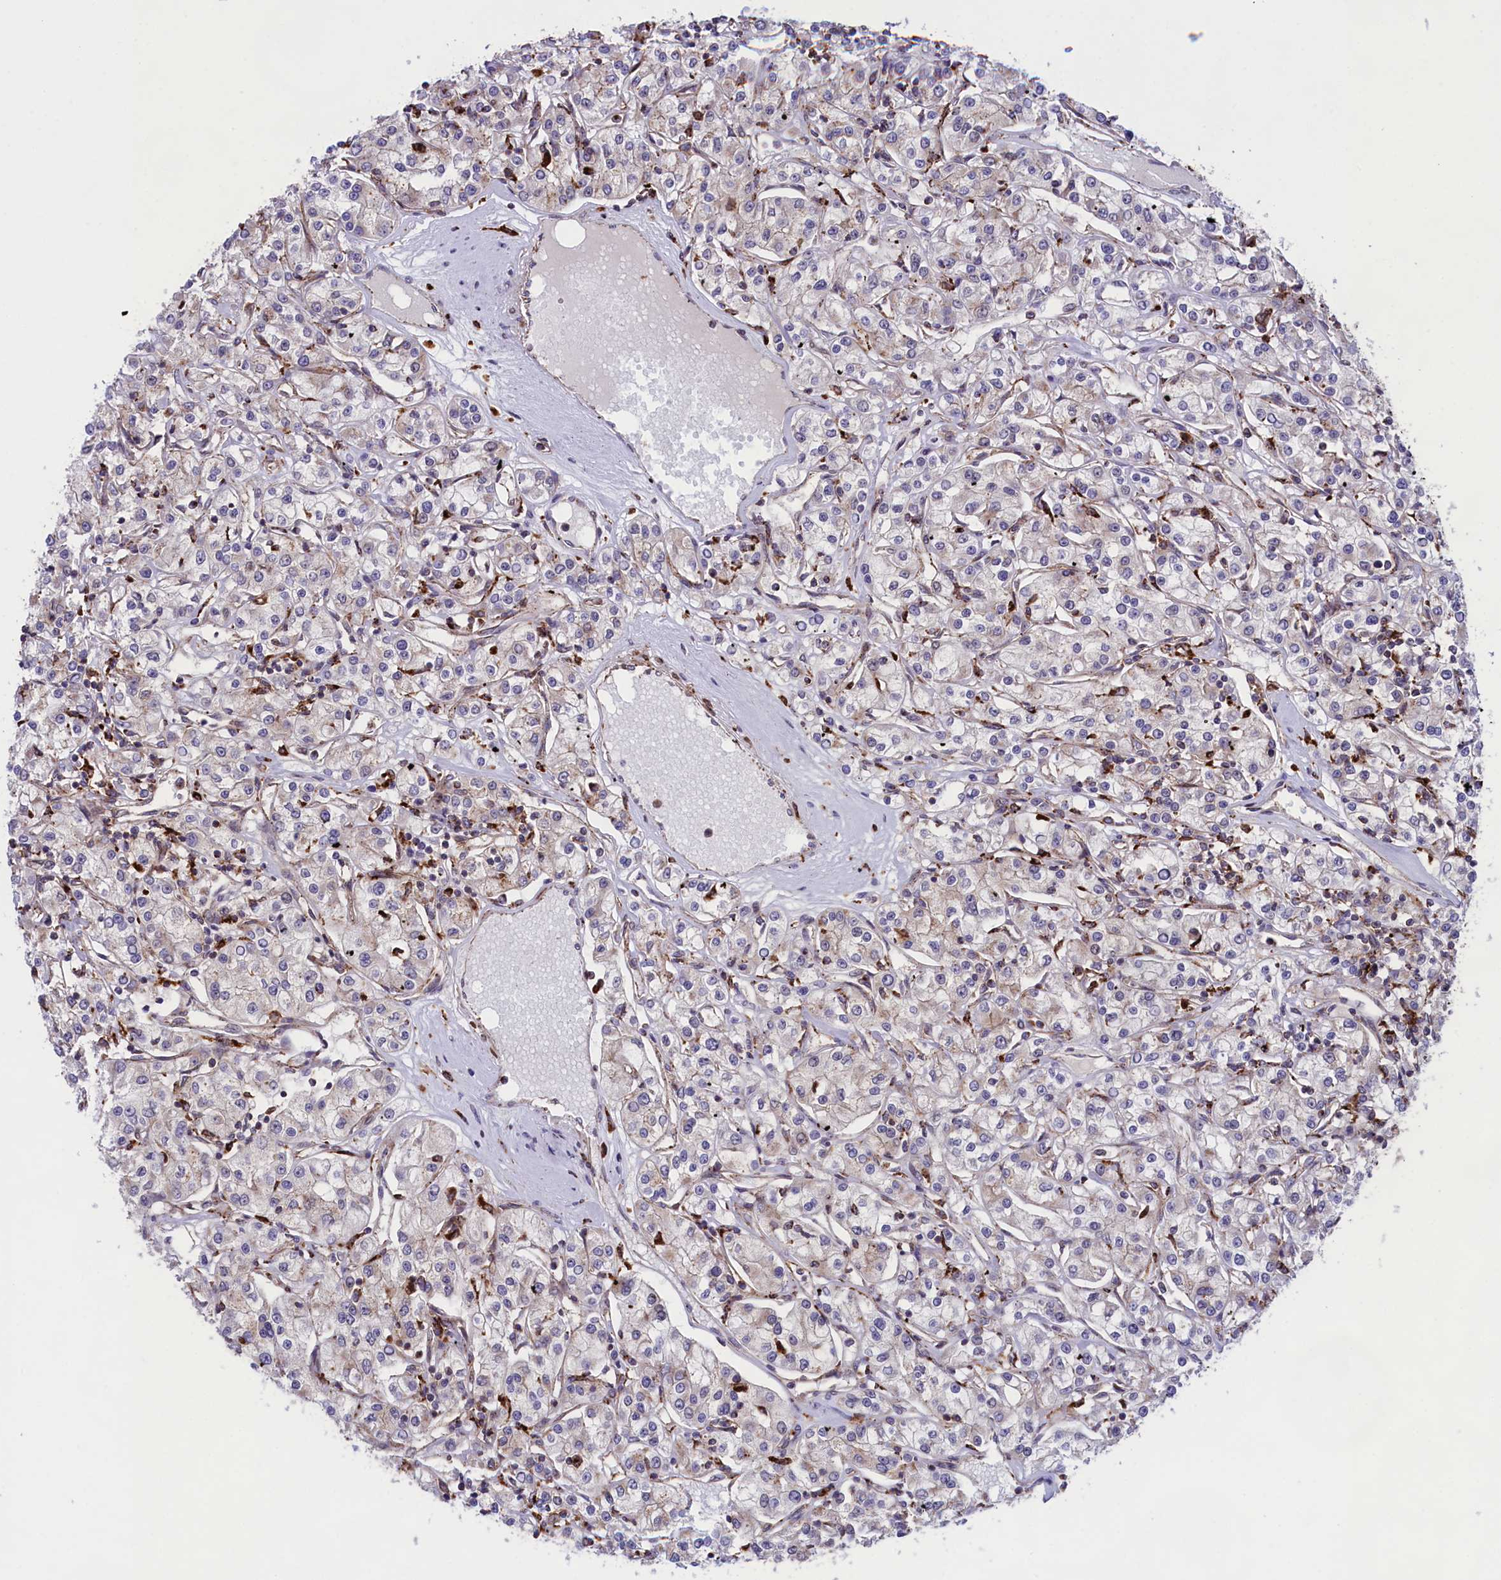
{"staining": {"intensity": "negative", "quantity": "none", "location": "none"}, "tissue": "renal cancer", "cell_type": "Tumor cells", "image_type": "cancer", "snomed": [{"axis": "morphology", "description": "Adenocarcinoma, NOS"}, {"axis": "topography", "description": "Kidney"}], "caption": "The photomicrograph demonstrates no significant positivity in tumor cells of adenocarcinoma (renal).", "gene": "MAN2B1", "patient": {"sex": "female", "age": 59}}